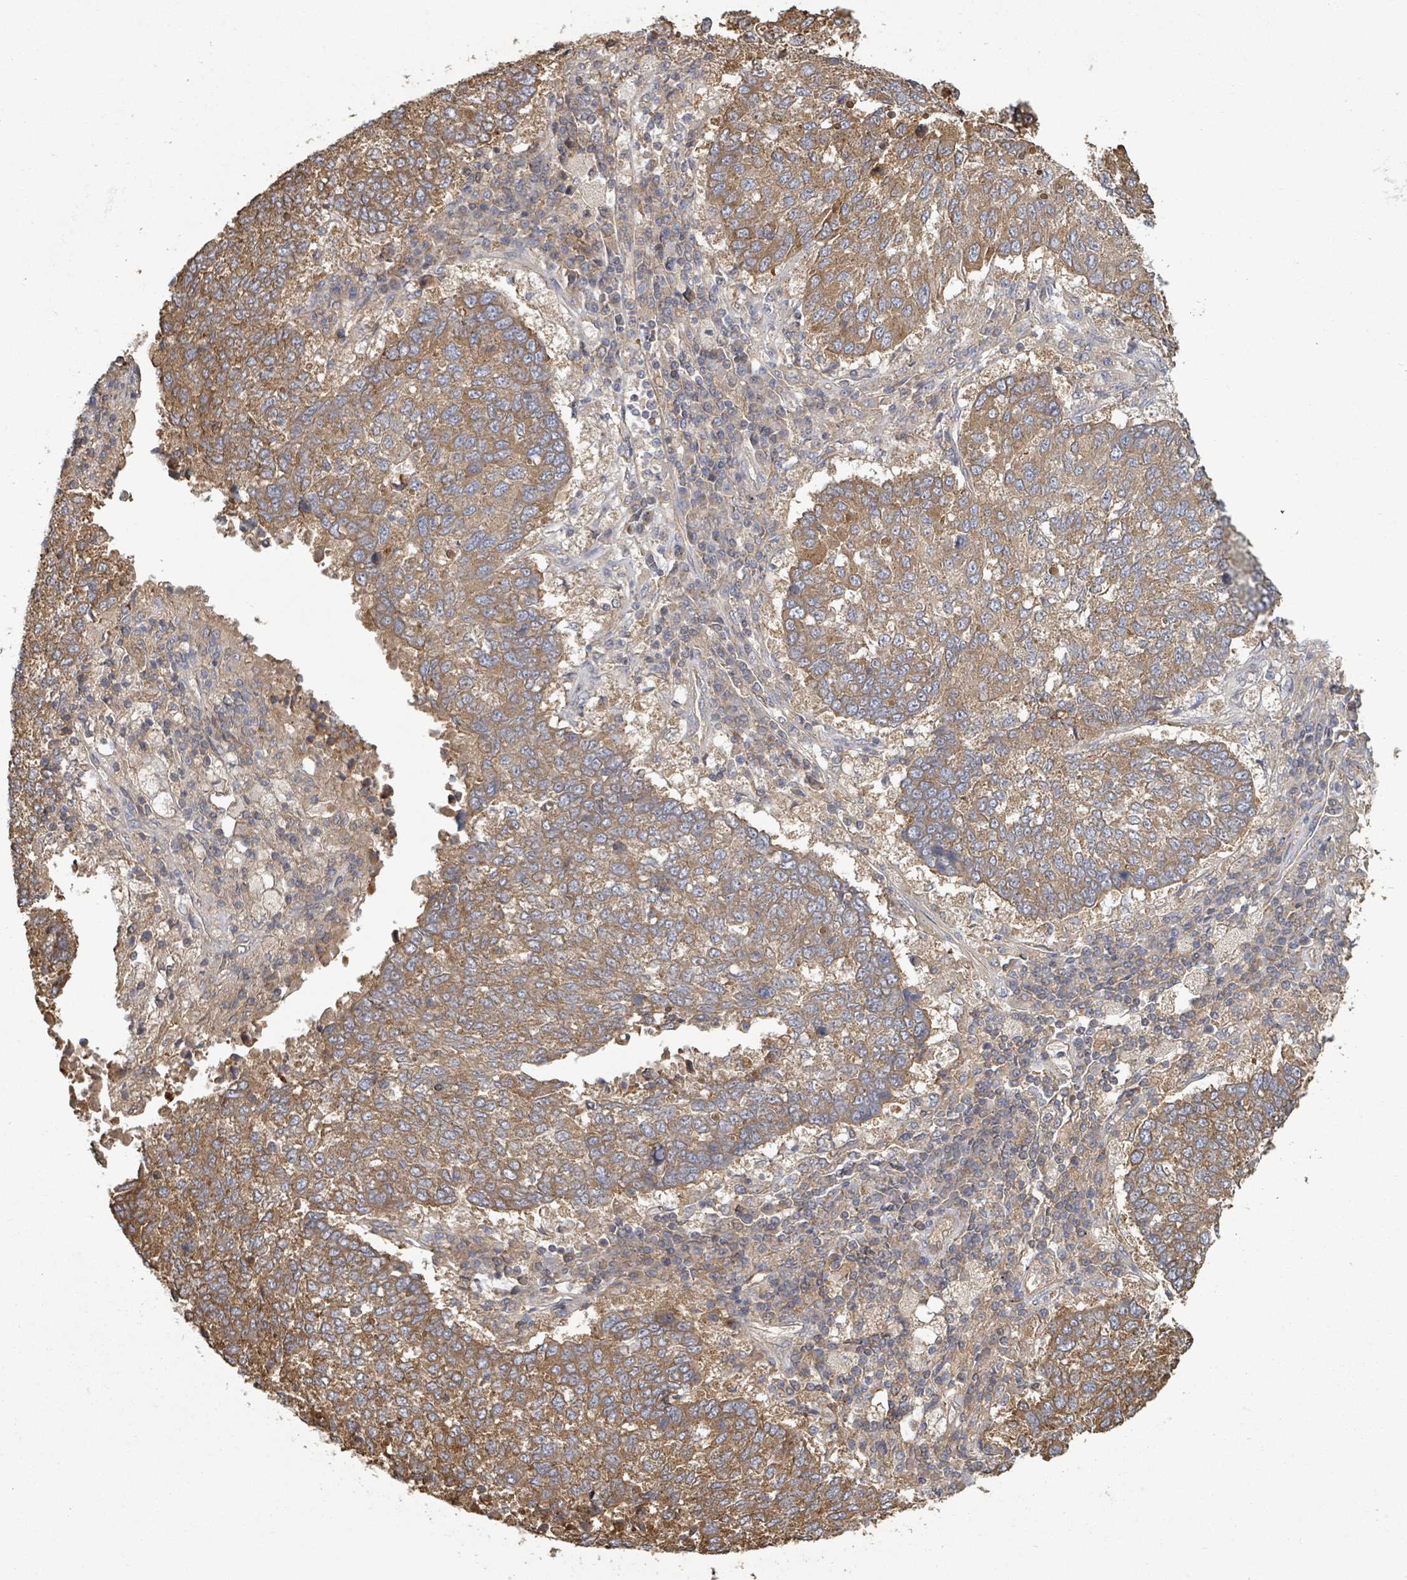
{"staining": {"intensity": "moderate", "quantity": ">75%", "location": "cytoplasmic/membranous"}, "tissue": "lung cancer", "cell_type": "Tumor cells", "image_type": "cancer", "snomed": [{"axis": "morphology", "description": "Squamous cell carcinoma, NOS"}, {"axis": "topography", "description": "Lung"}], "caption": "An immunohistochemistry photomicrograph of tumor tissue is shown. Protein staining in brown shows moderate cytoplasmic/membranous positivity in lung squamous cell carcinoma within tumor cells. (Stains: DAB (3,3'-diaminobenzidine) in brown, nuclei in blue, Microscopy: brightfield microscopy at high magnification).", "gene": "GABBR1", "patient": {"sex": "male", "age": 73}}